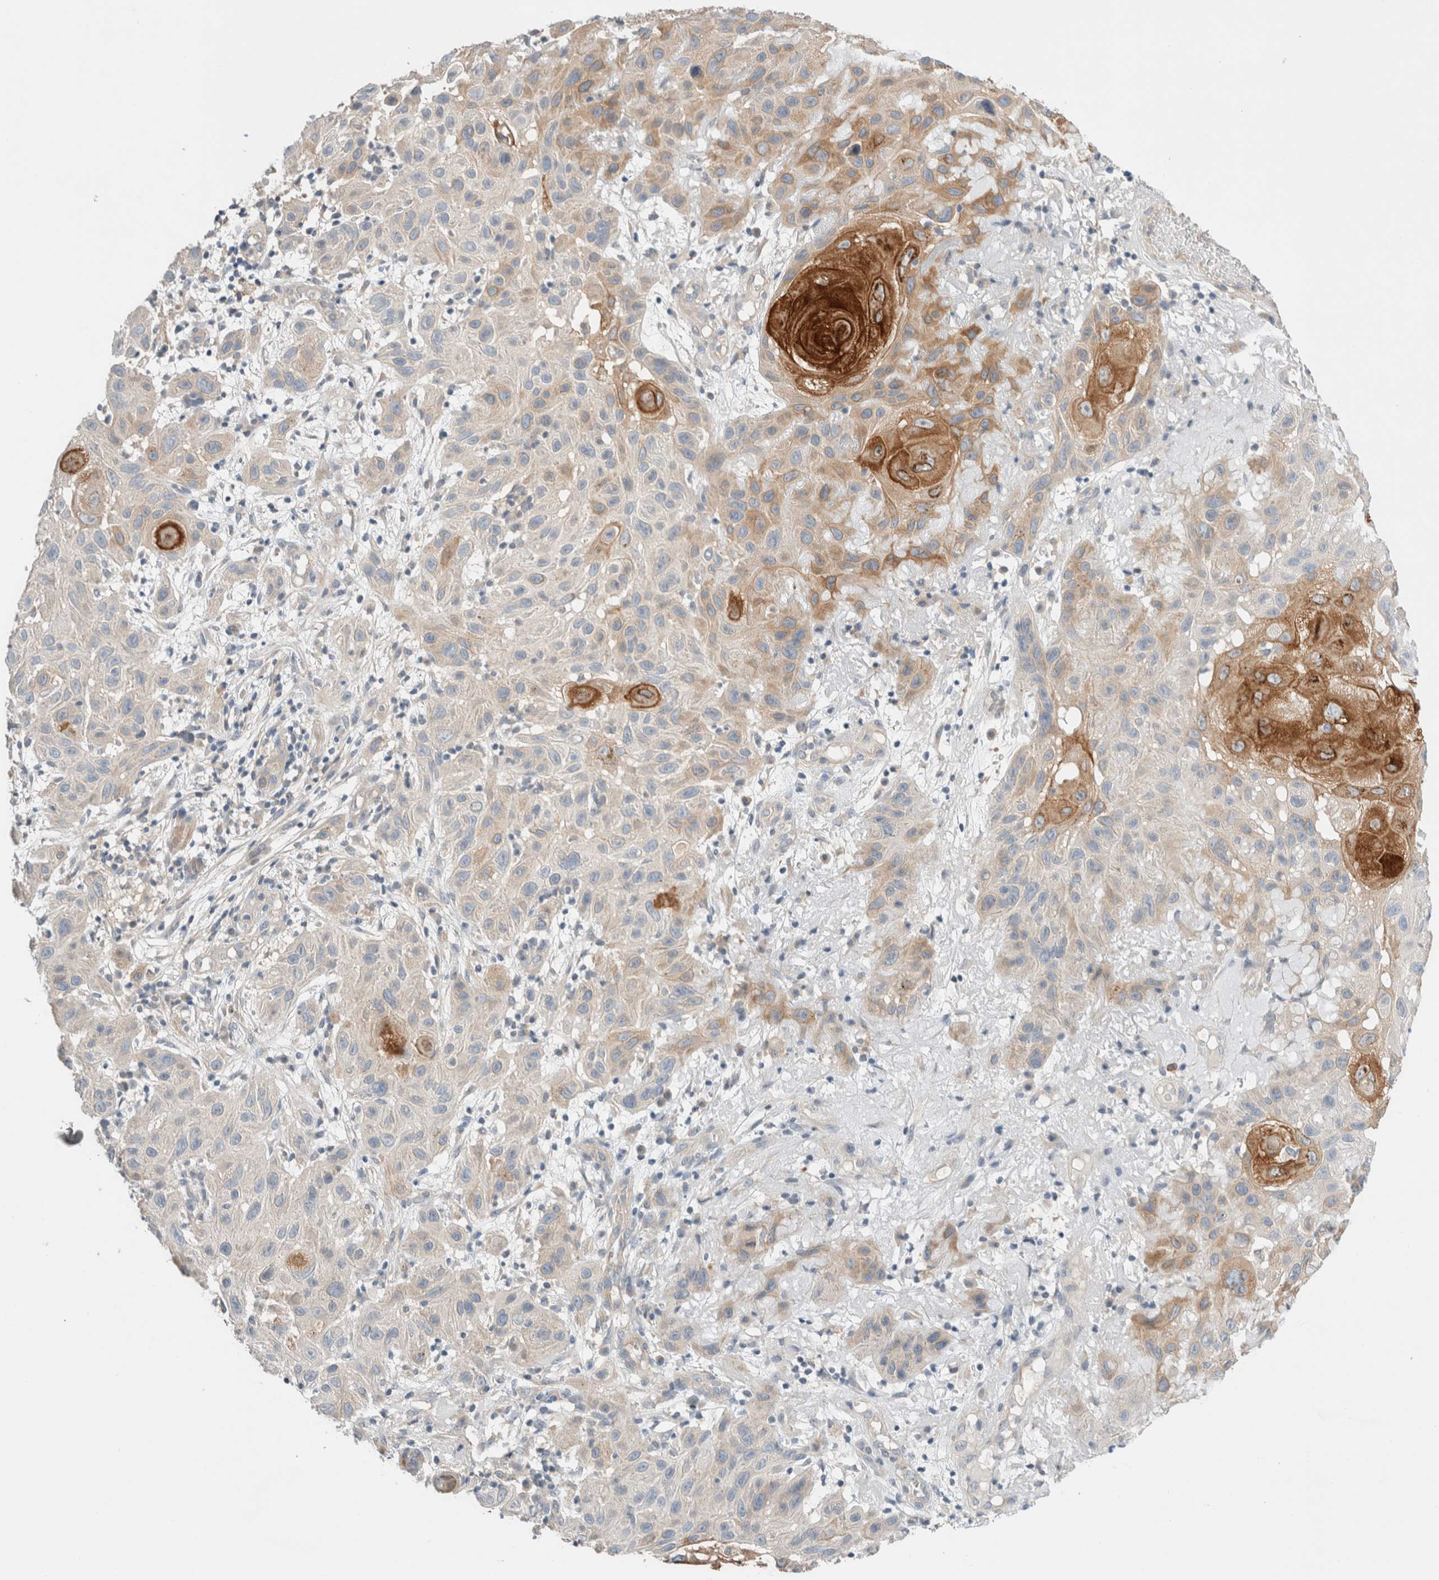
{"staining": {"intensity": "strong", "quantity": "<25%", "location": "cytoplasmic/membranous"}, "tissue": "skin cancer", "cell_type": "Tumor cells", "image_type": "cancer", "snomed": [{"axis": "morphology", "description": "Normal tissue, NOS"}, {"axis": "morphology", "description": "Squamous cell carcinoma, NOS"}, {"axis": "topography", "description": "Skin"}], "caption": "Skin cancer was stained to show a protein in brown. There is medium levels of strong cytoplasmic/membranous positivity in about <25% of tumor cells.", "gene": "SDR16C5", "patient": {"sex": "female", "age": 96}}